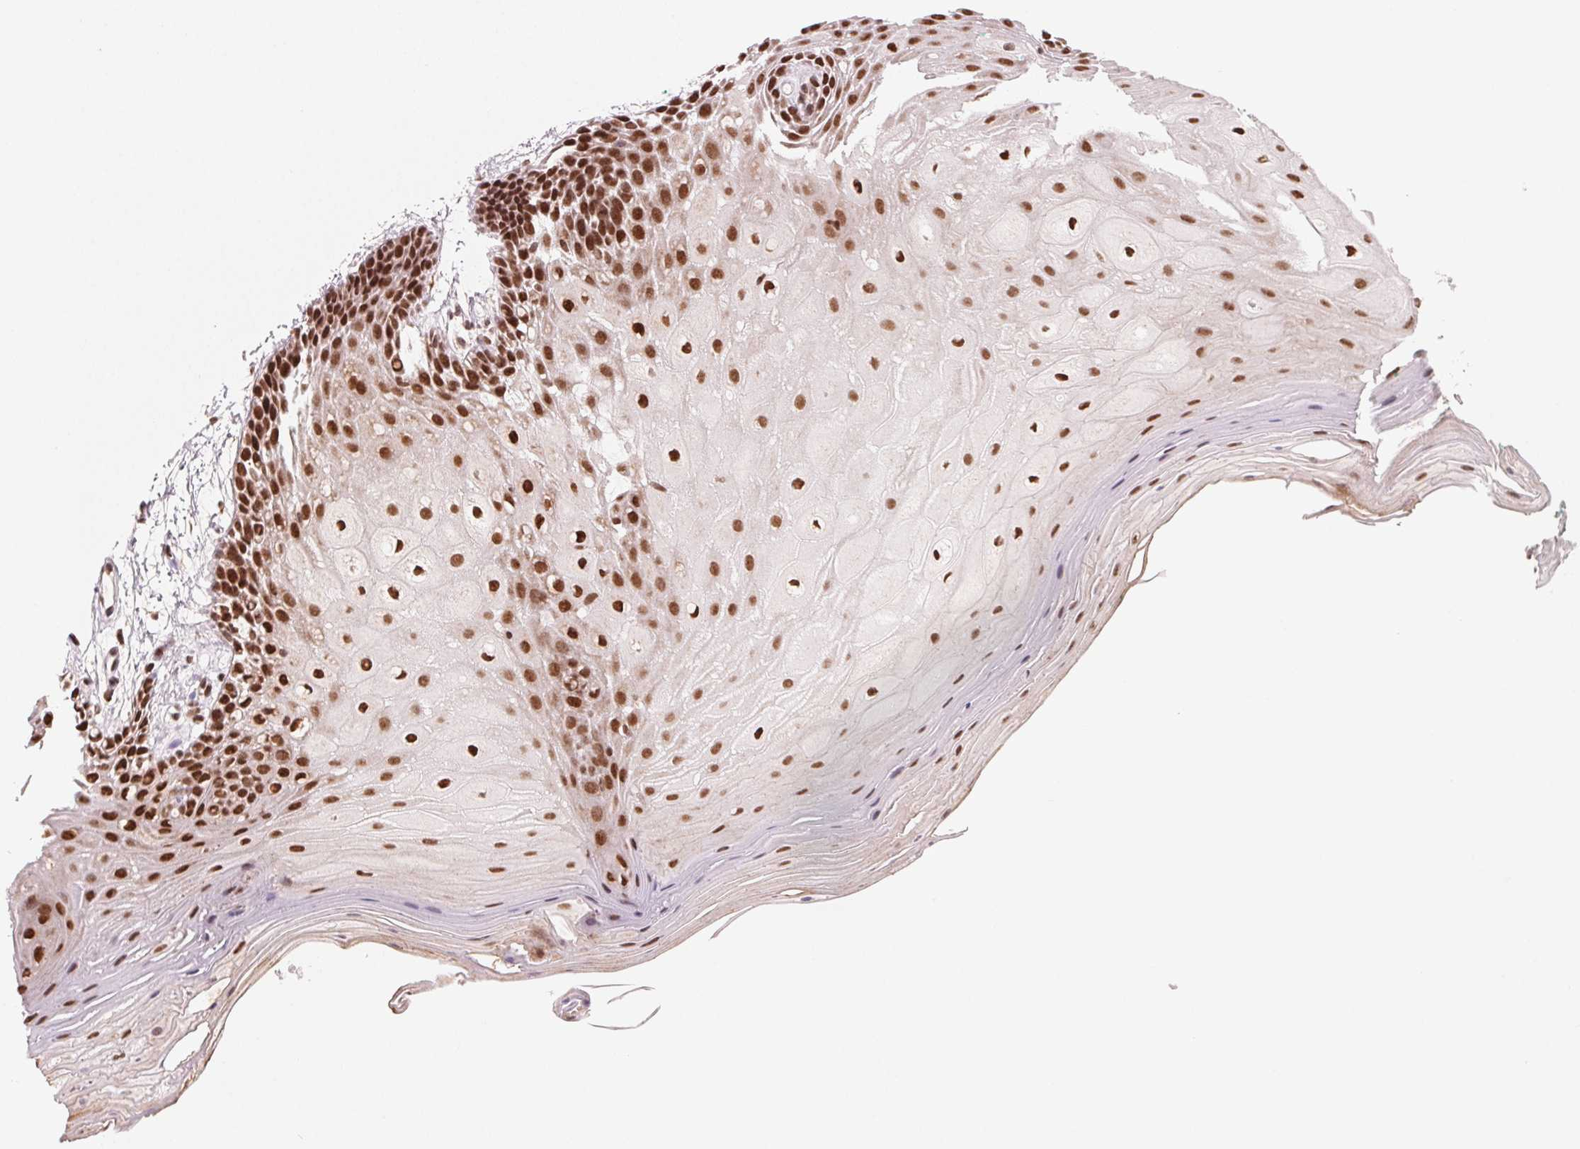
{"staining": {"intensity": "strong", "quantity": ">75%", "location": "nuclear"}, "tissue": "oral mucosa", "cell_type": "Squamous epithelial cells", "image_type": "normal", "snomed": [{"axis": "morphology", "description": "Normal tissue, NOS"}, {"axis": "morphology", "description": "Squamous cell carcinoma, NOS"}, {"axis": "topography", "description": "Oral tissue"}, {"axis": "topography", "description": "Tounge, NOS"}, {"axis": "topography", "description": "Head-Neck"}], "caption": "A photomicrograph of human oral mucosa stained for a protein demonstrates strong nuclear brown staining in squamous epithelial cells. (DAB (3,3'-diaminobenzidine) IHC with brightfield microscopy, high magnification).", "gene": "TOPORS", "patient": {"sex": "male", "age": 62}}